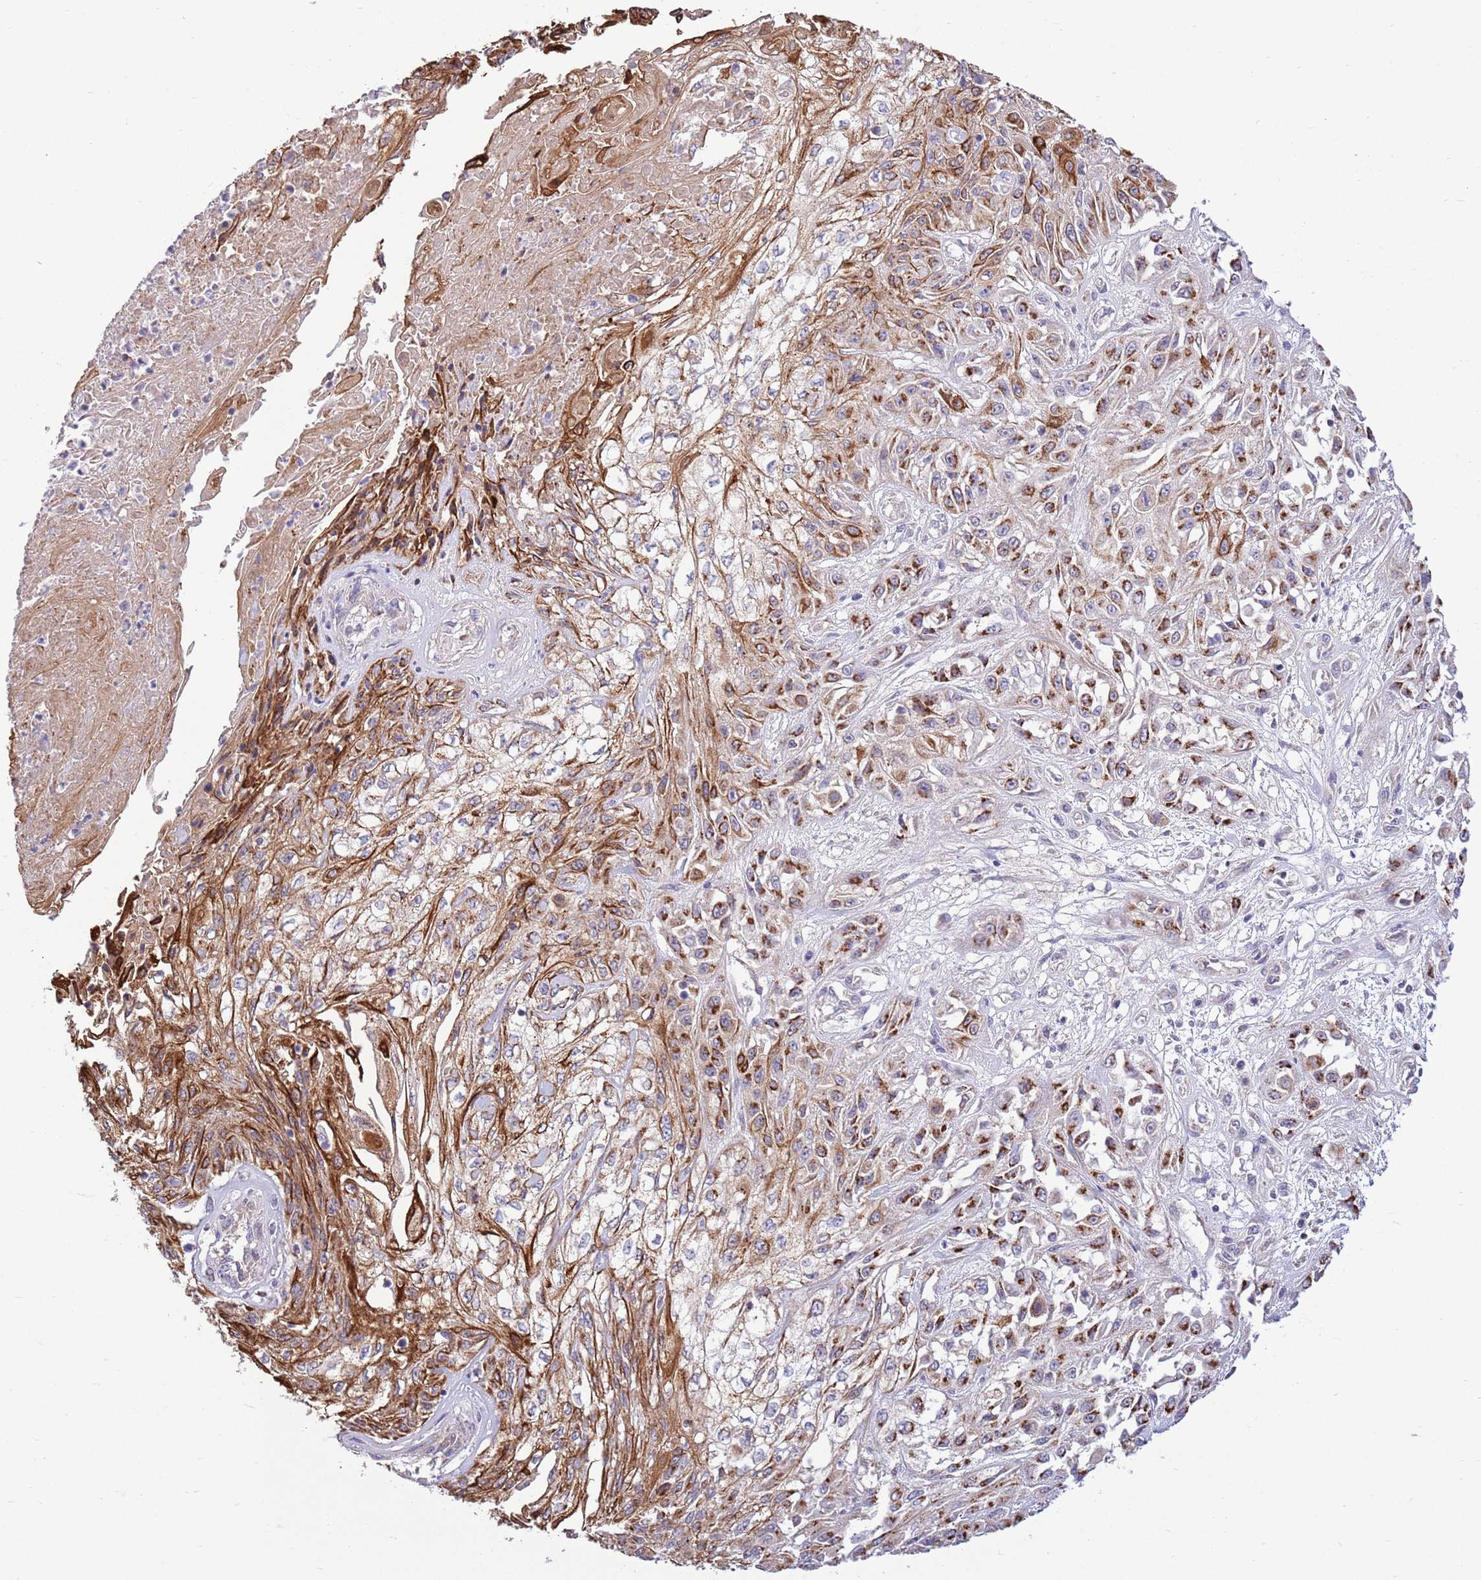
{"staining": {"intensity": "strong", "quantity": "25%-75%", "location": "cytoplasmic/membranous"}, "tissue": "skin cancer", "cell_type": "Tumor cells", "image_type": "cancer", "snomed": [{"axis": "morphology", "description": "Squamous cell carcinoma, NOS"}, {"axis": "morphology", "description": "Squamous cell carcinoma, metastatic, NOS"}, {"axis": "topography", "description": "Skin"}, {"axis": "topography", "description": "Lymph node"}], "caption": "Immunohistochemistry (IHC) image of metastatic squamous cell carcinoma (skin) stained for a protein (brown), which exhibits high levels of strong cytoplasmic/membranous expression in approximately 25%-75% of tumor cells.", "gene": "ARL2BP", "patient": {"sex": "male", "age": 75}}